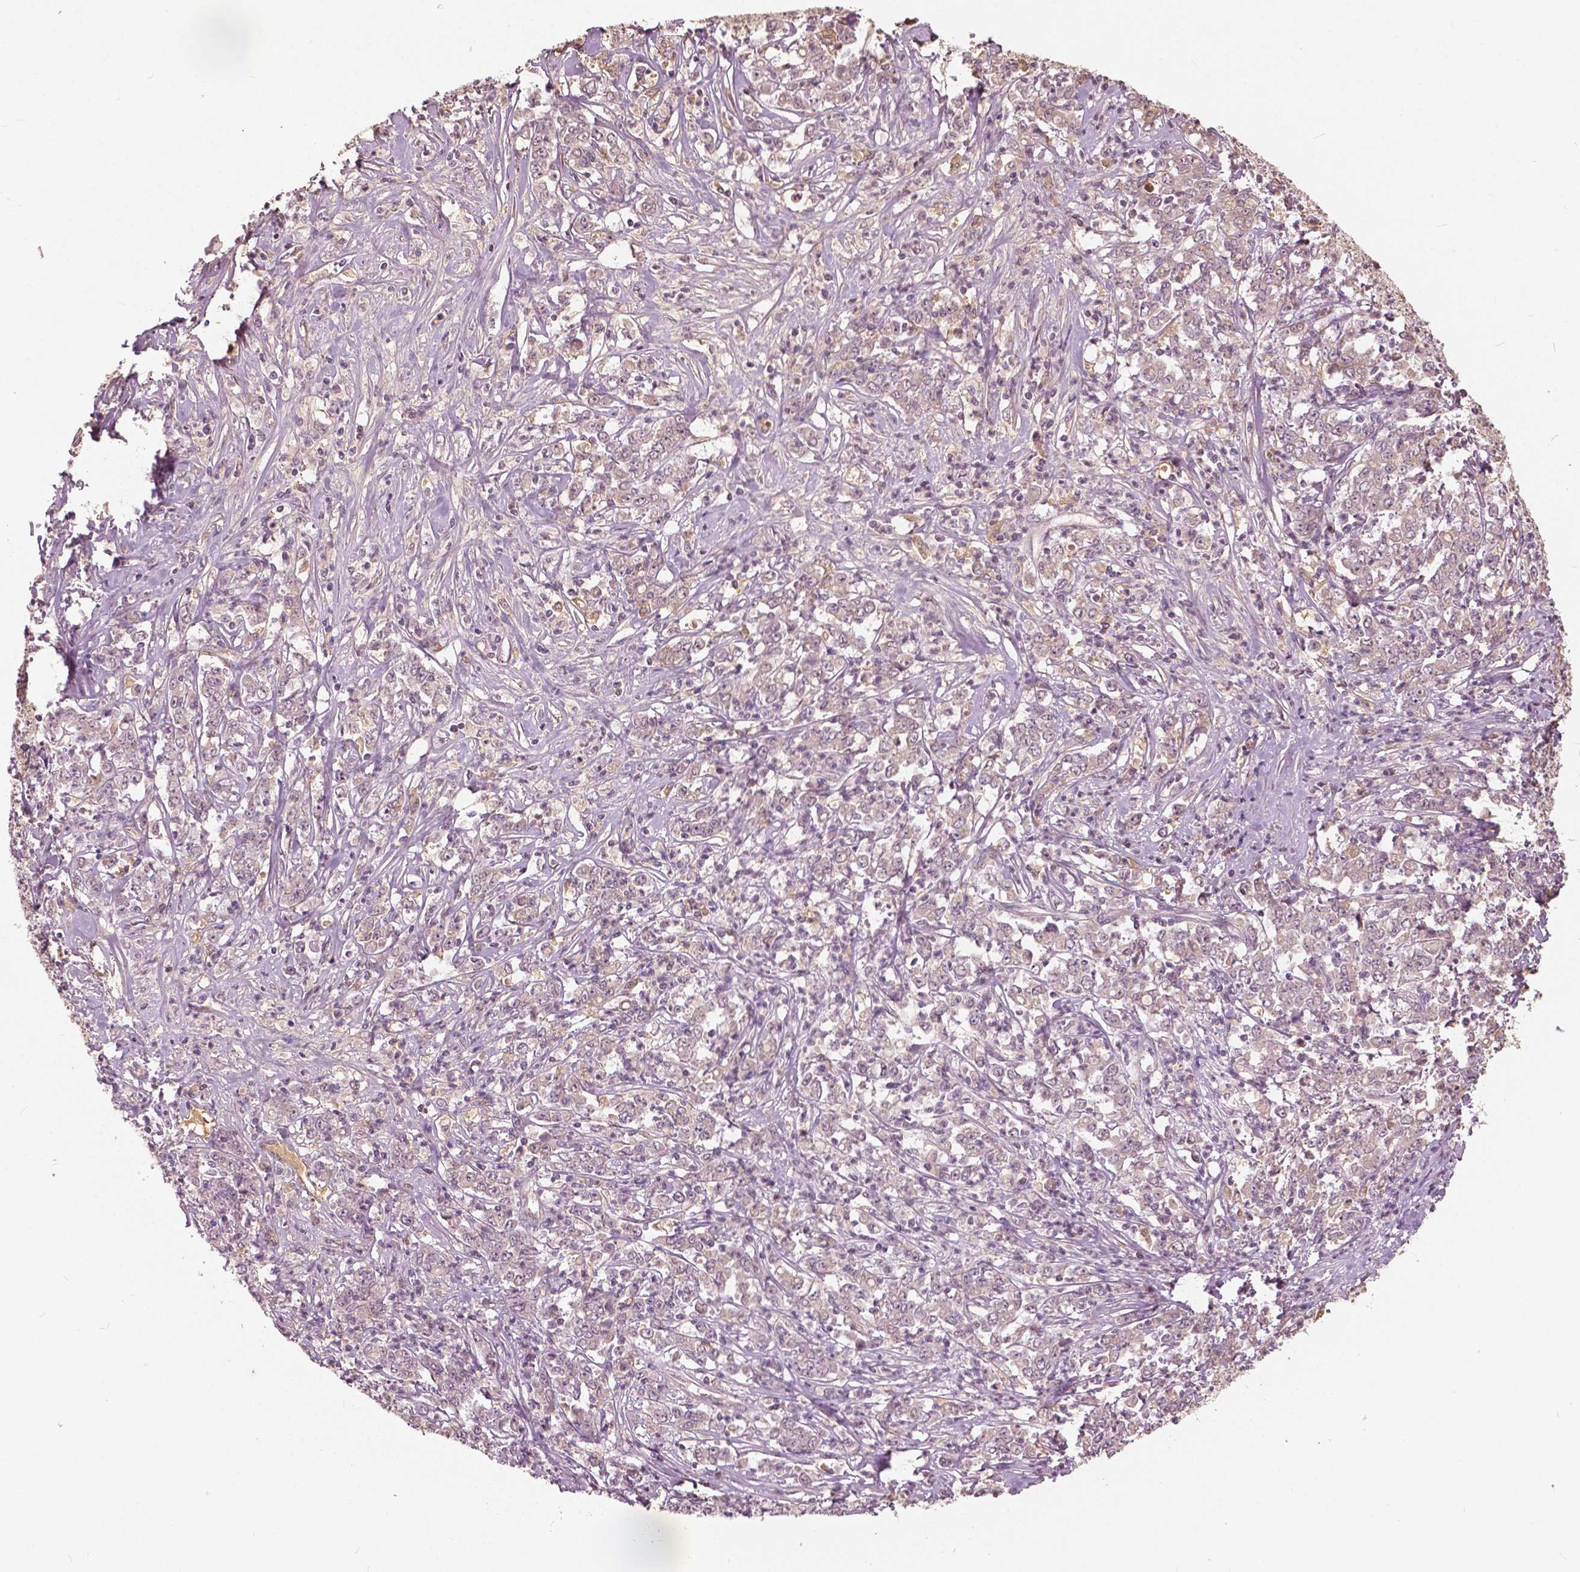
{"staining": {"intensity": "negative", "quantity": "none", "location": "none"}, "tissue": "stomach cancer", "cell_type": "Tumor cells", "image_type": "cancer", "snomed": [{"axis": "morphology", "description": "Adenocarcinoma, NOS"}, {"axis": "topography", "description": "Stomach, lower"}], "caption": "There is no significant positivity in tumor cells of stomach cancer (adenocarcinoma). (Stains: DAB IHC with hematoxylin counter stain, Microscopy: brightfield microscopy at high magnification).", "gene": "ANGPTL4", "patient": {"sex": "female", "age": 71}}